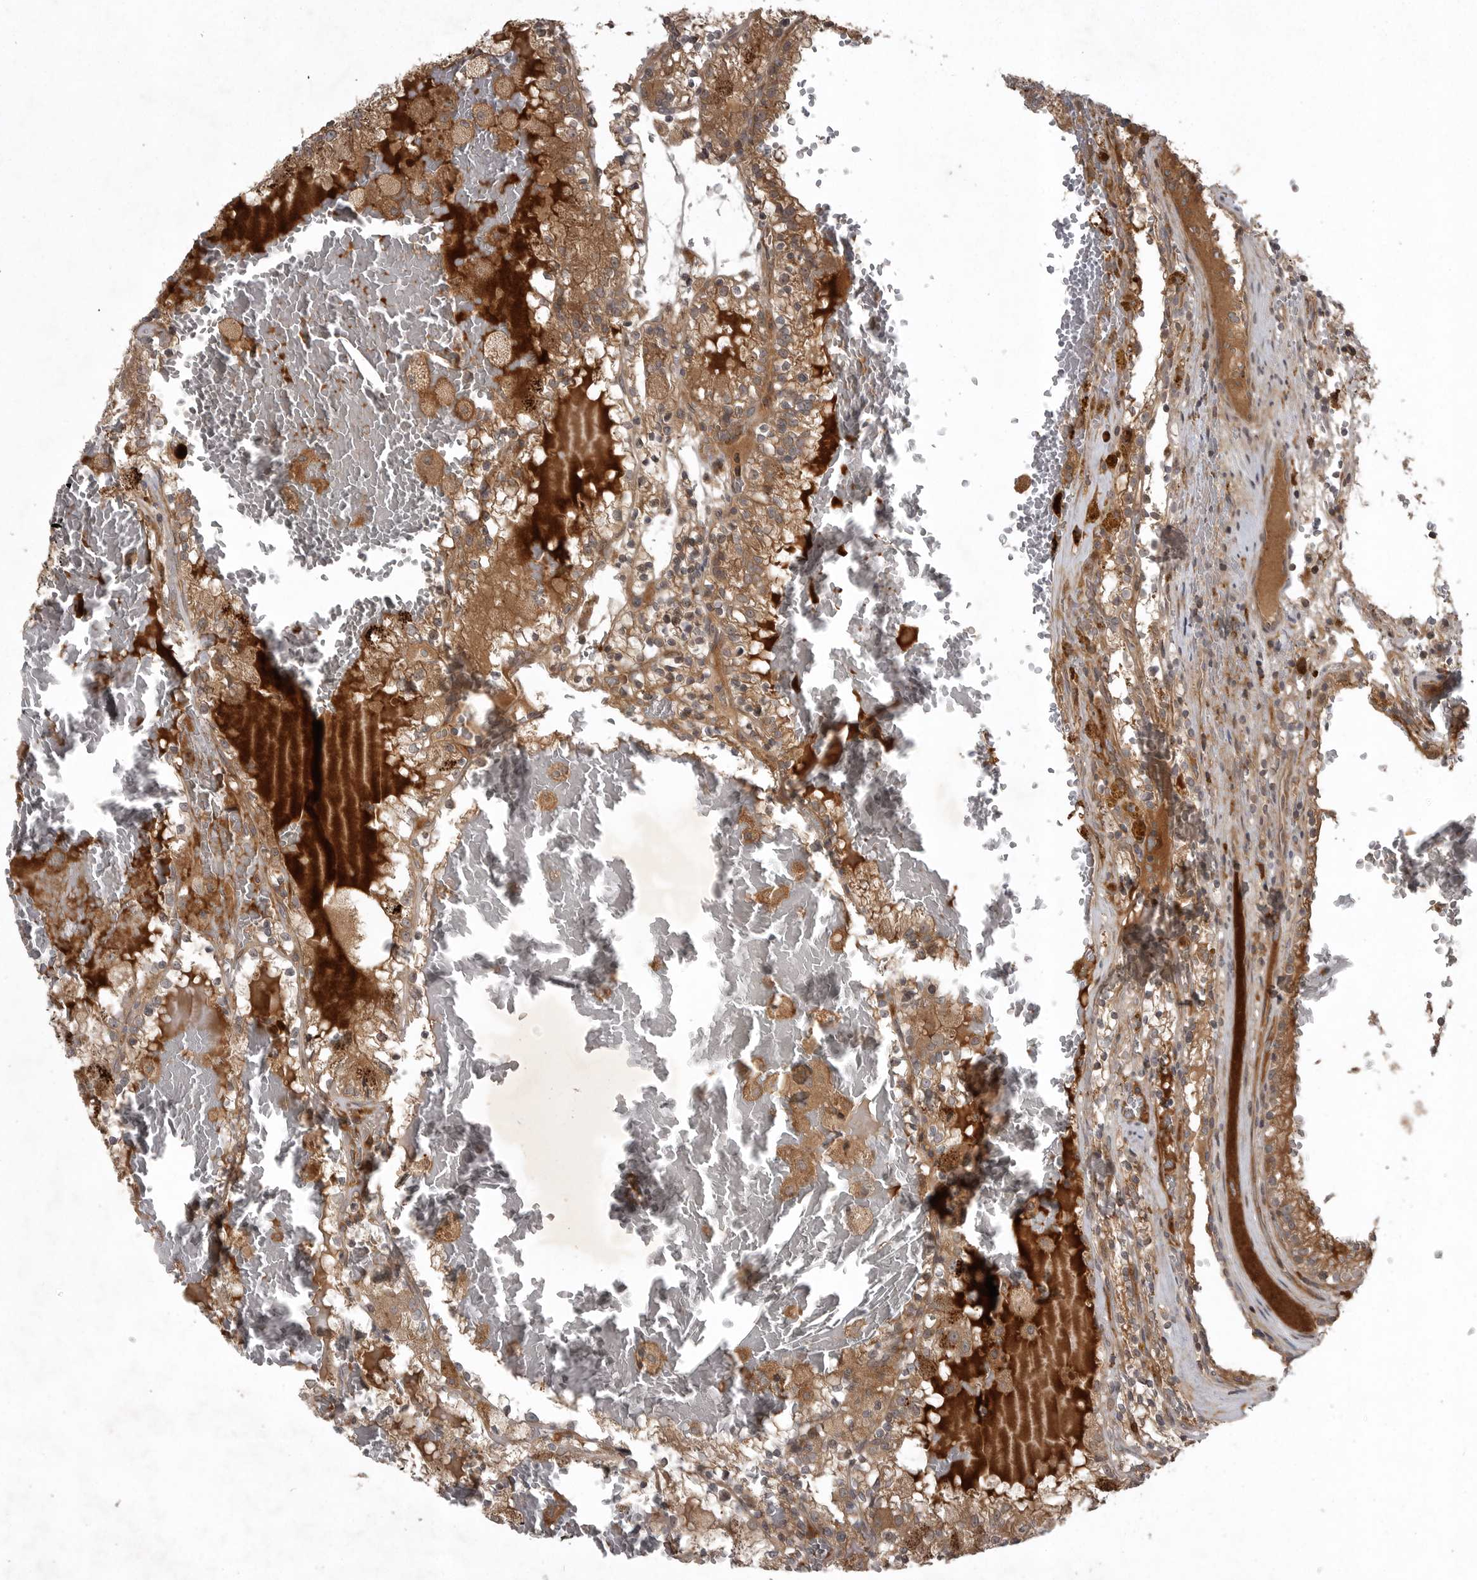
{"staining": {"intensity": "moderate", "quantity": ">75%", "location": "cytoplasmic/membranous"}, "tissue": "renal cancer", "cell_type": "Tumor cells", "image_type": "cancer", "snomed": [{"axis": "morphology", "description": "Adenocarcinoma, NOS"}, {"axis": "topography", "description": "Kidney"}], "caption": "Immunohistochemistry (IHC) (DAB (3,3'-diaminobenzidine)) staining of human adenocarcinoma (renal) reveals moderate cytoplasmic/membranous protein positivity in approximately >75% of tumor cells. The staining is performed using DAB brown chromogen to label protein expression. The nuclei are counter-stained blue using hematoxylin.", "gene": "GPR31", "patient": {"sex": "female", "age": 56}}